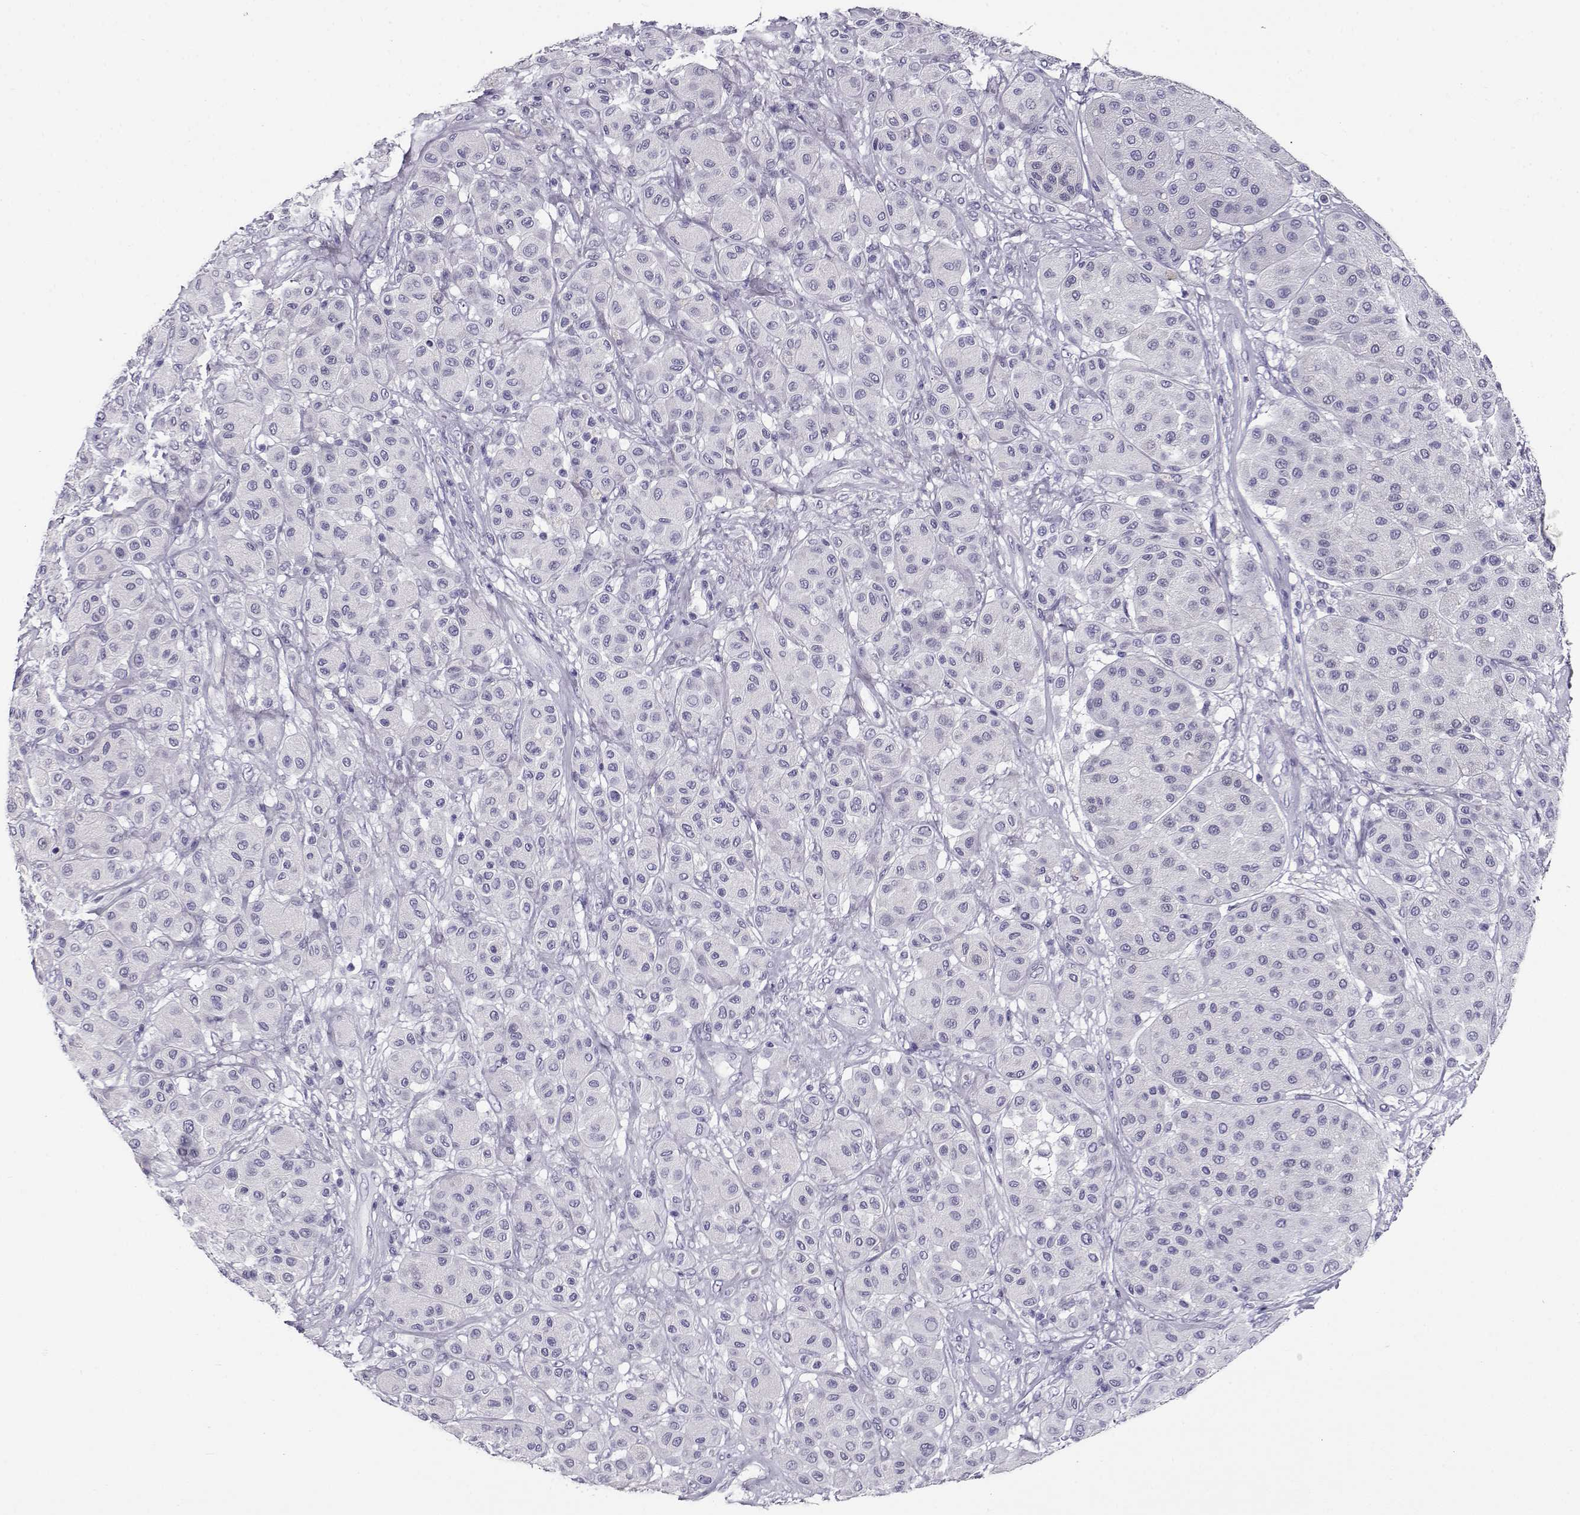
{"staining": {"intensity": "negative", "quantity": "none", "location": "none"}, "tissue": "melanoma", "cell_type": "Tumor cells", "image_type": "cancer", "snomed": [{"axis": "morphology", "description": "Malignant melanoma, Metastatic site"}, {"axis": "topography", "description": "Smooth muscle"}], "caption": "This is an immunohistochemistry photomicrograph of human melanoma. There is no staining in tumor cells.", "gene": "CABS1", "patient": {"sex": "male", "age": 41}}